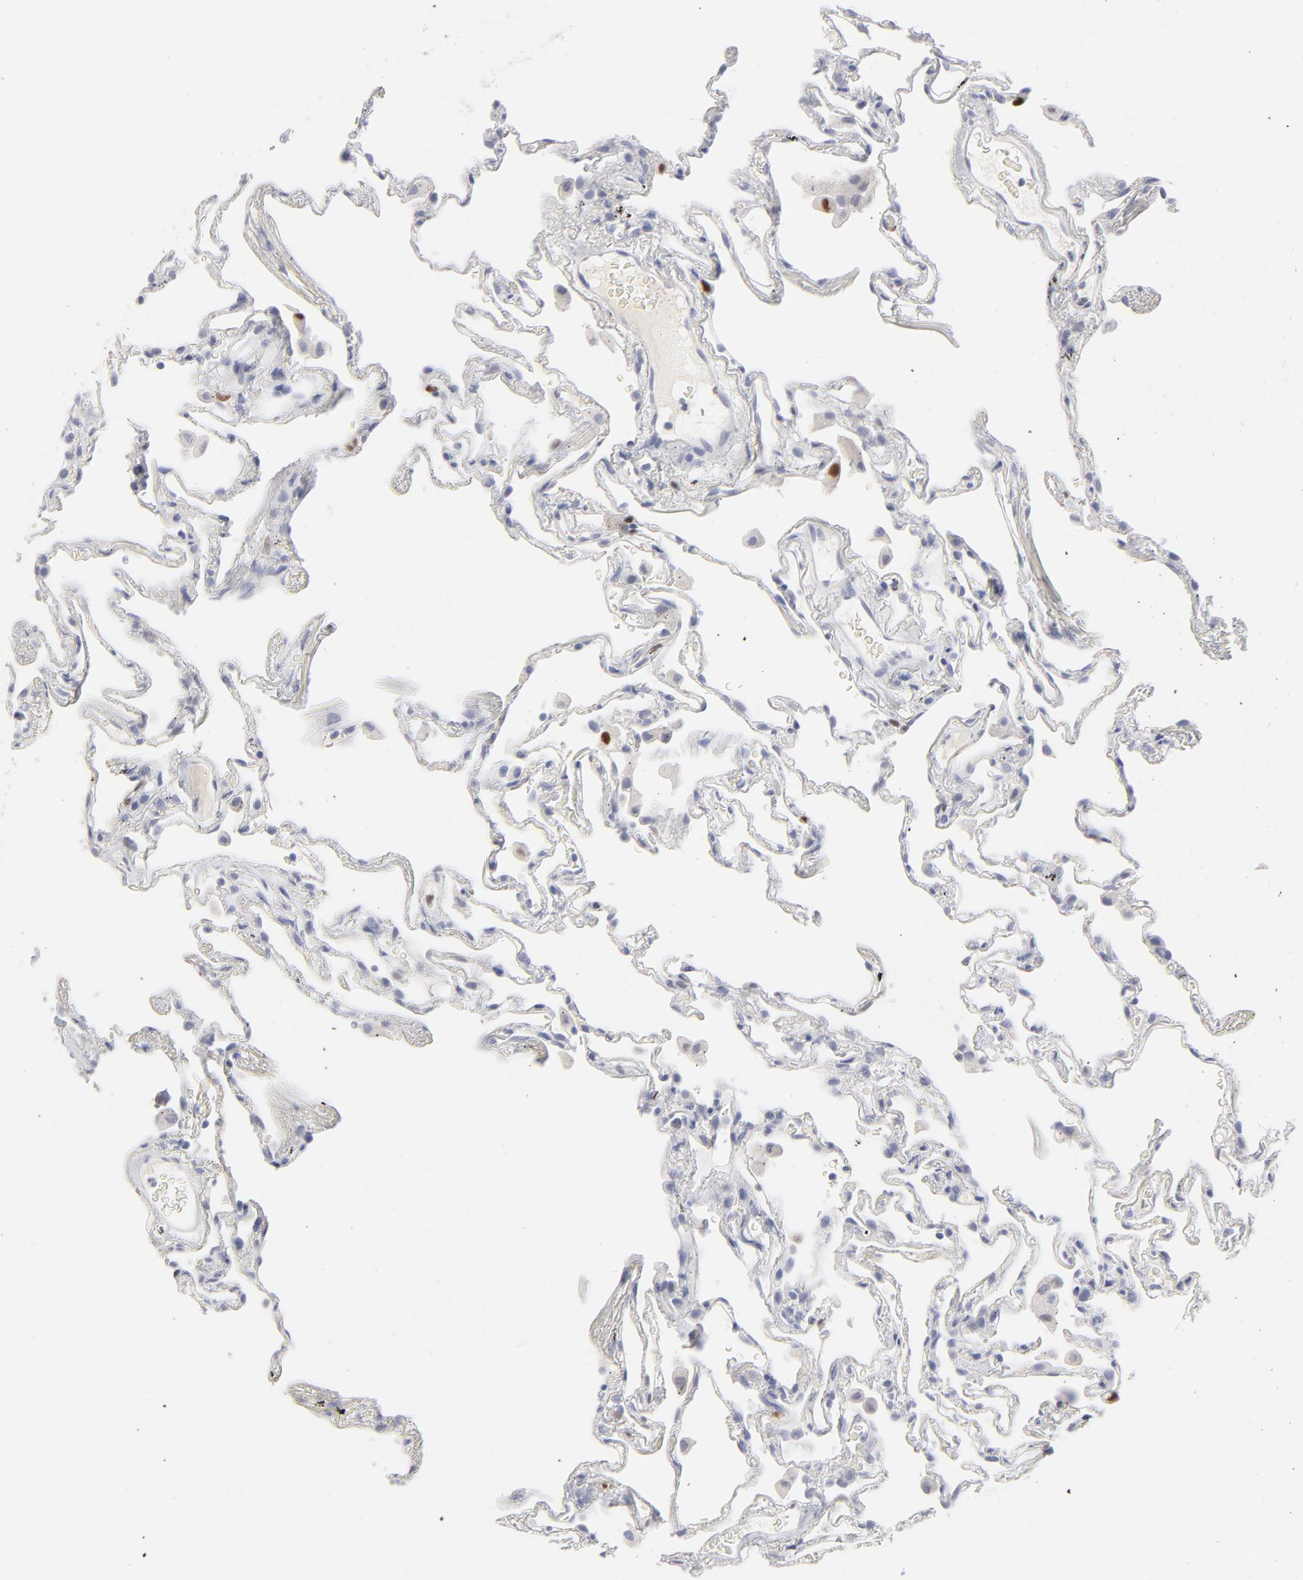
{"staining": {"intensity": "negative", "quantity": "none", "location": "none"}, "tissue": "lung", "cell_type": "Alveolar cells", "image_type": "normal", "snomed": [{"axis": "morphology", "description": "Normal tissue, NOS"}, {"axis": "morphology", "description": "Inflammation, NOS"}, {"axis": "topography", "description": "Lung"}], "caption": "This is an IHC image of unremarkable human lung. There is no expression in alveolar cells.", "gene": "MCM7", "patient": {"sex": "male", "age": 69}}